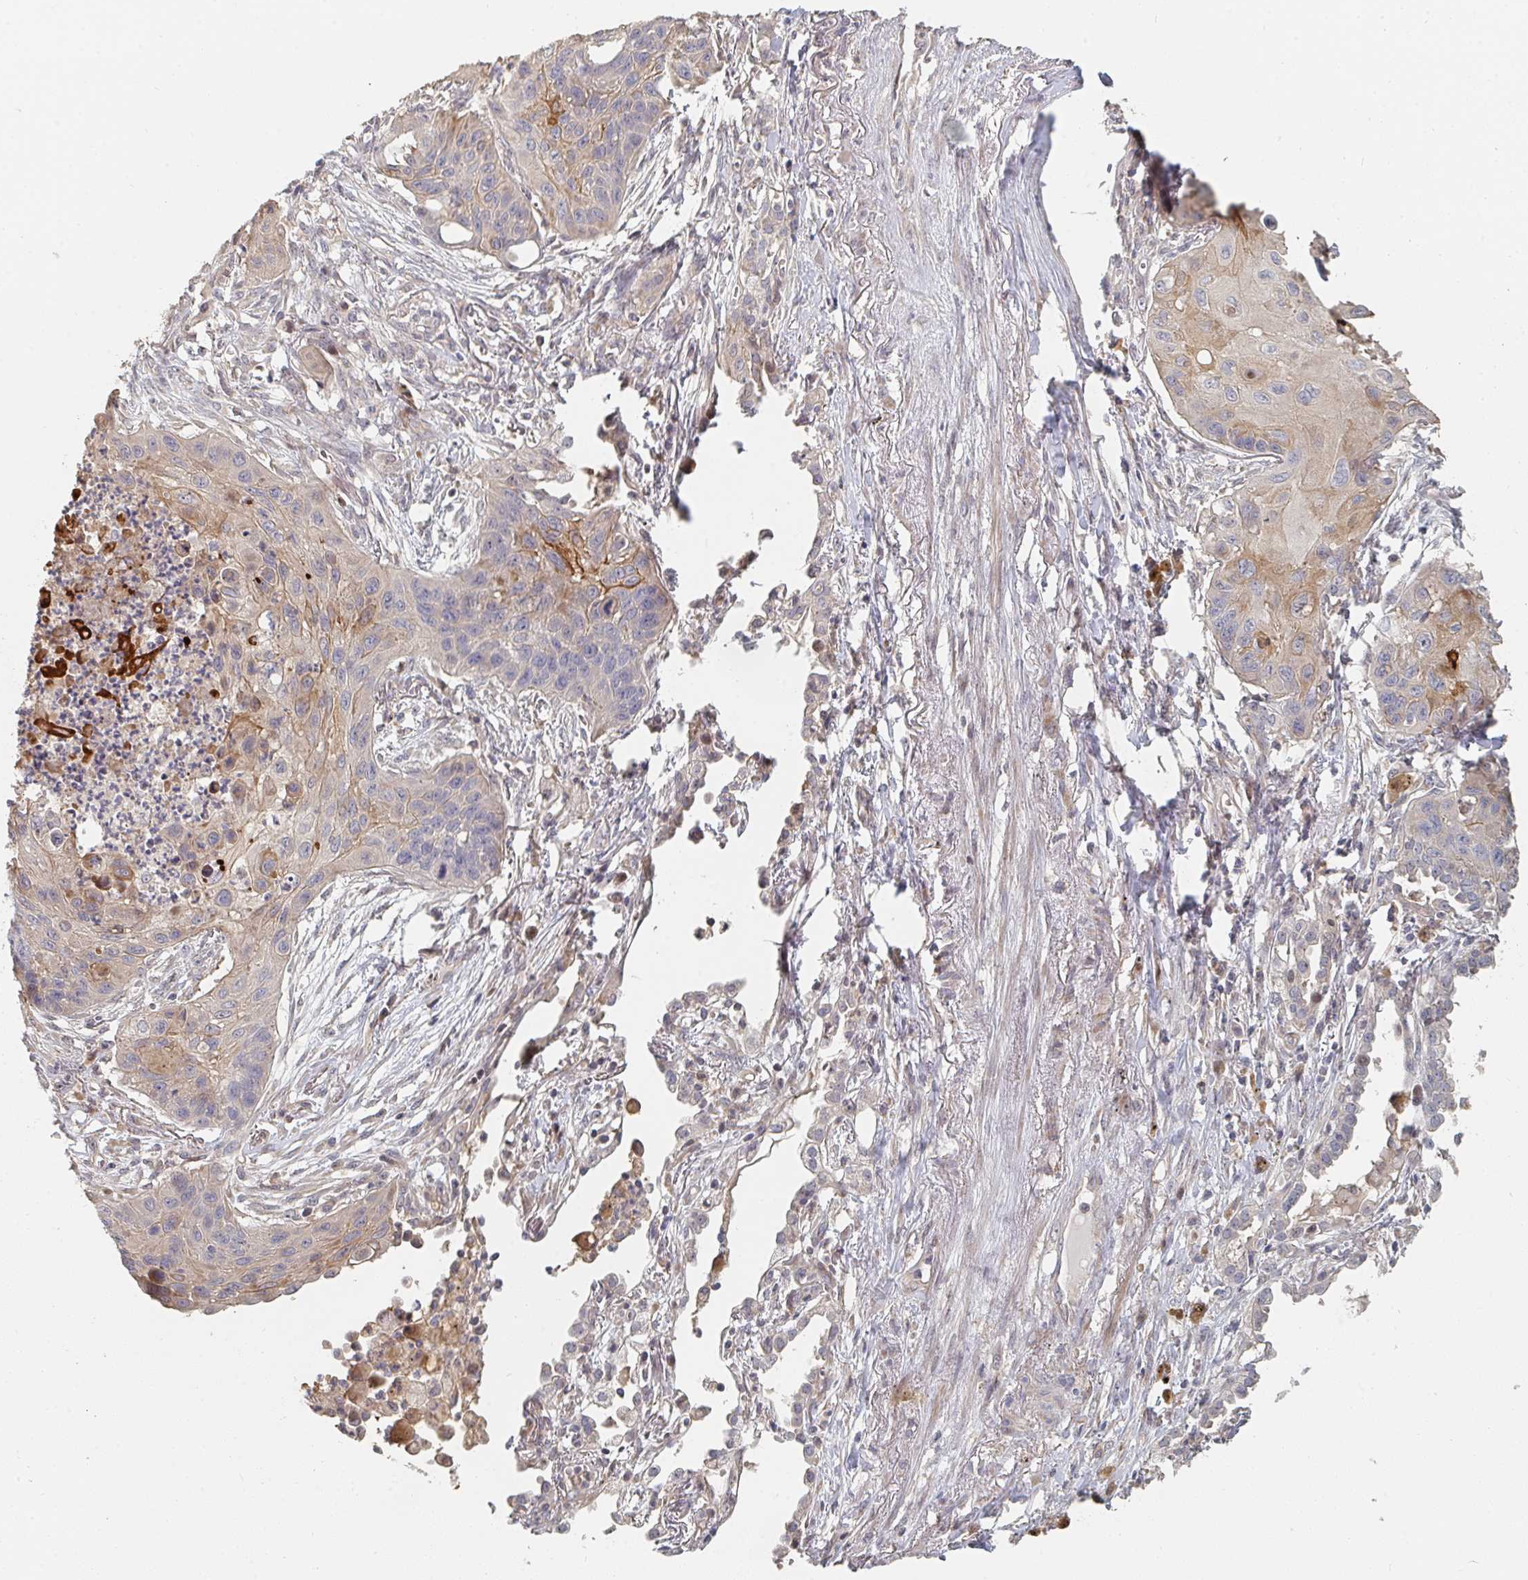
{"staining": {"intensity": "moderate", "quantity": "<25%", "location": "cytoplasmic/membranous"}, "tissue": "lung cancer", "cell_type": "Tumor cells", "image_type": "cancer", "snomed": [{"axis": "morphology", "description": "Squamous cell carcinoma, NOS"}, {"axis": "topography", "description": "Lung"}], "caption": "High-magnification brightfield microscopy of lung cancer (squamous cell carcinoma) stained with DAB (3,3'-diaminobenzidine) (brown) and counterstained with hematoxylin (blue). tumor cells exhibit moderate cytoplasmic/membranous staining is present in approximately<25% of cells. (IHC, brightfield microscopy, high magnification).", "gene": "PTEN", "patient": {"sex": "male", "age": 71}}